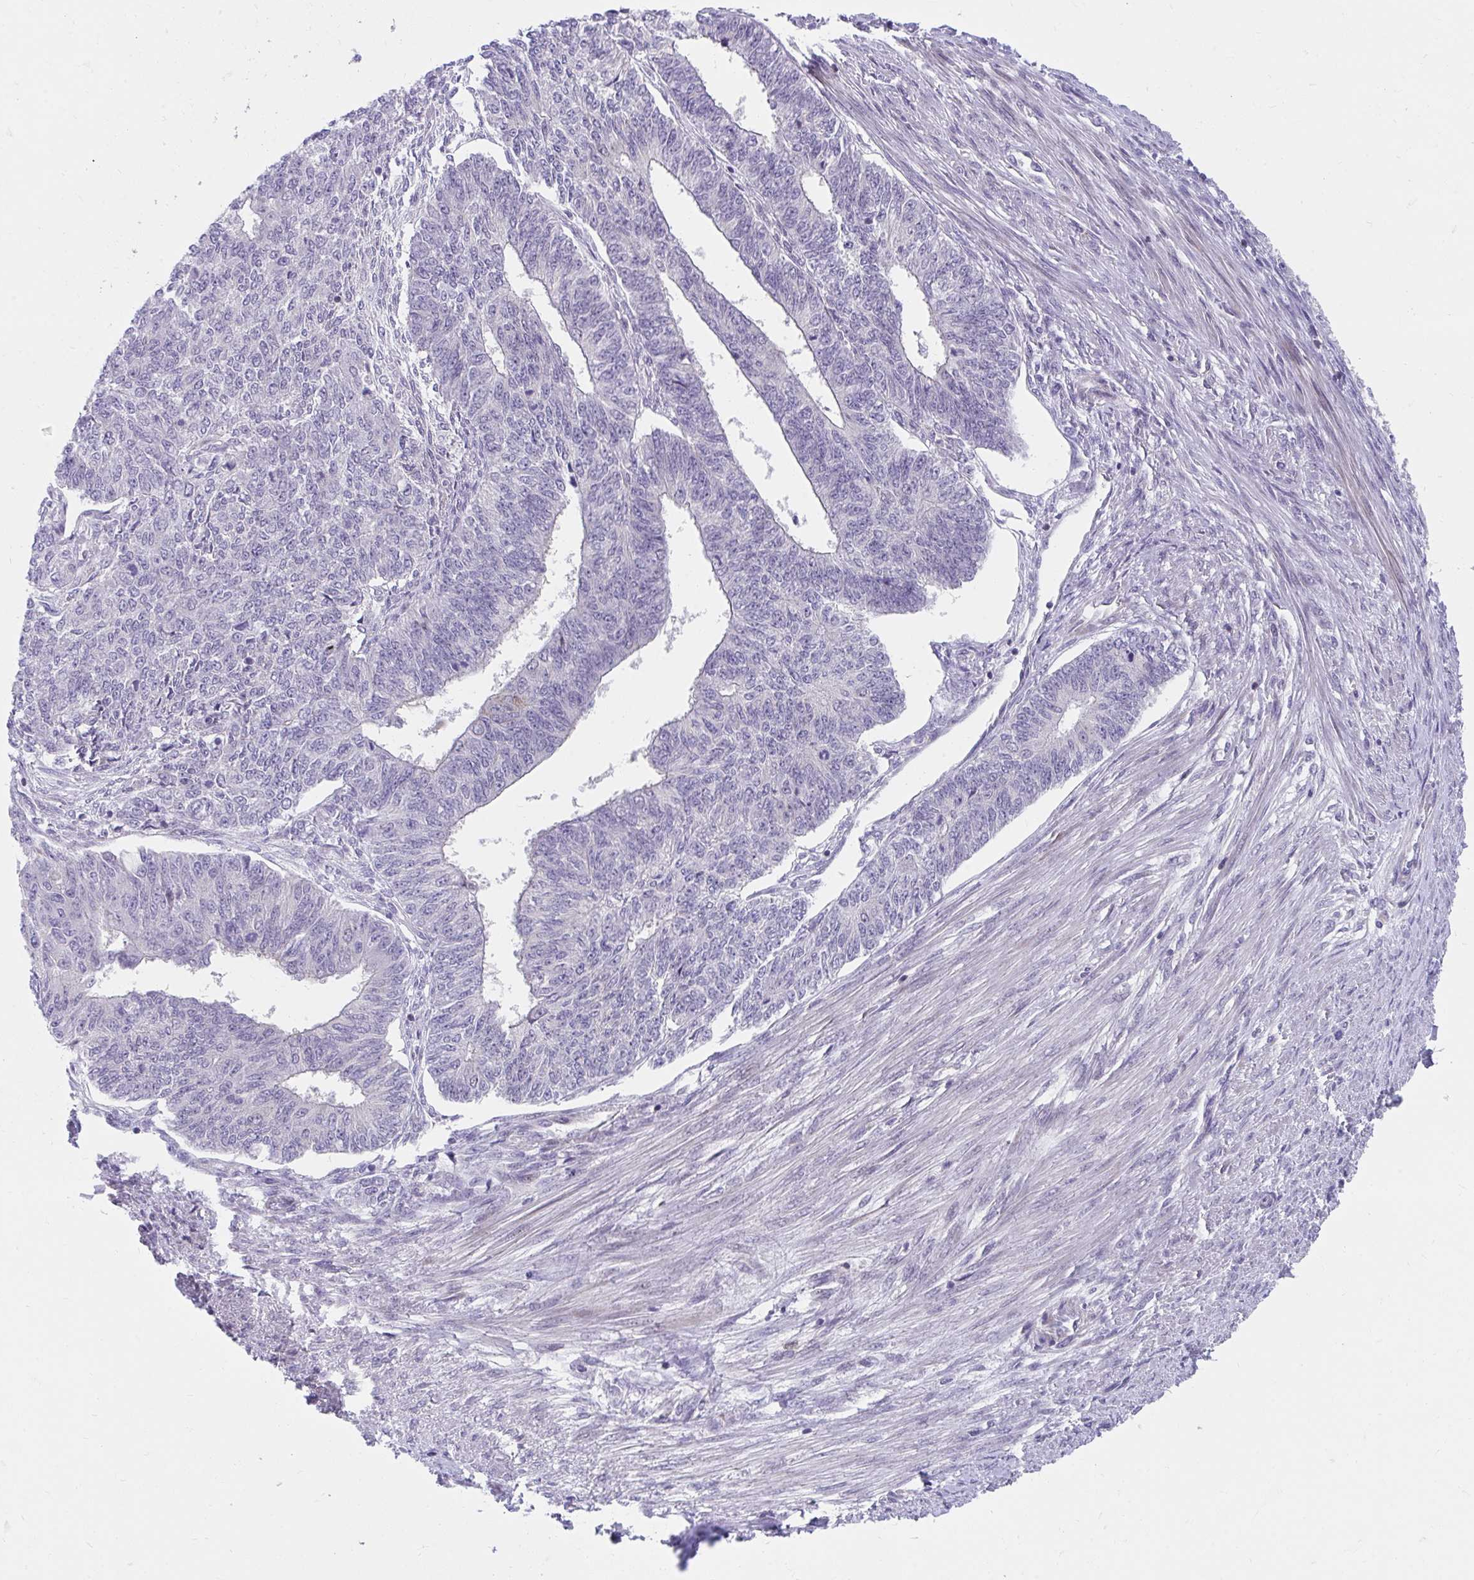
{"staining": {"intensity": "negative", "quantity": "none", "location": "none"}, "tissue": "endometrial cancer", "cell_type": "Tumor cells", "image_type": "cancer", "snomed": [{"axis": "morphology", "description": "Adenocarcinoma, NOS"}, {"axis": "topography", "description": "Endometrium"}], "caption": "This is an immunohistochemistry (IHC) histopathology image of human endometrial cancer. There is no expression in tumor cells.", "gene": "SLAMF7", "patient": {"sex": "female", "age": 32}}